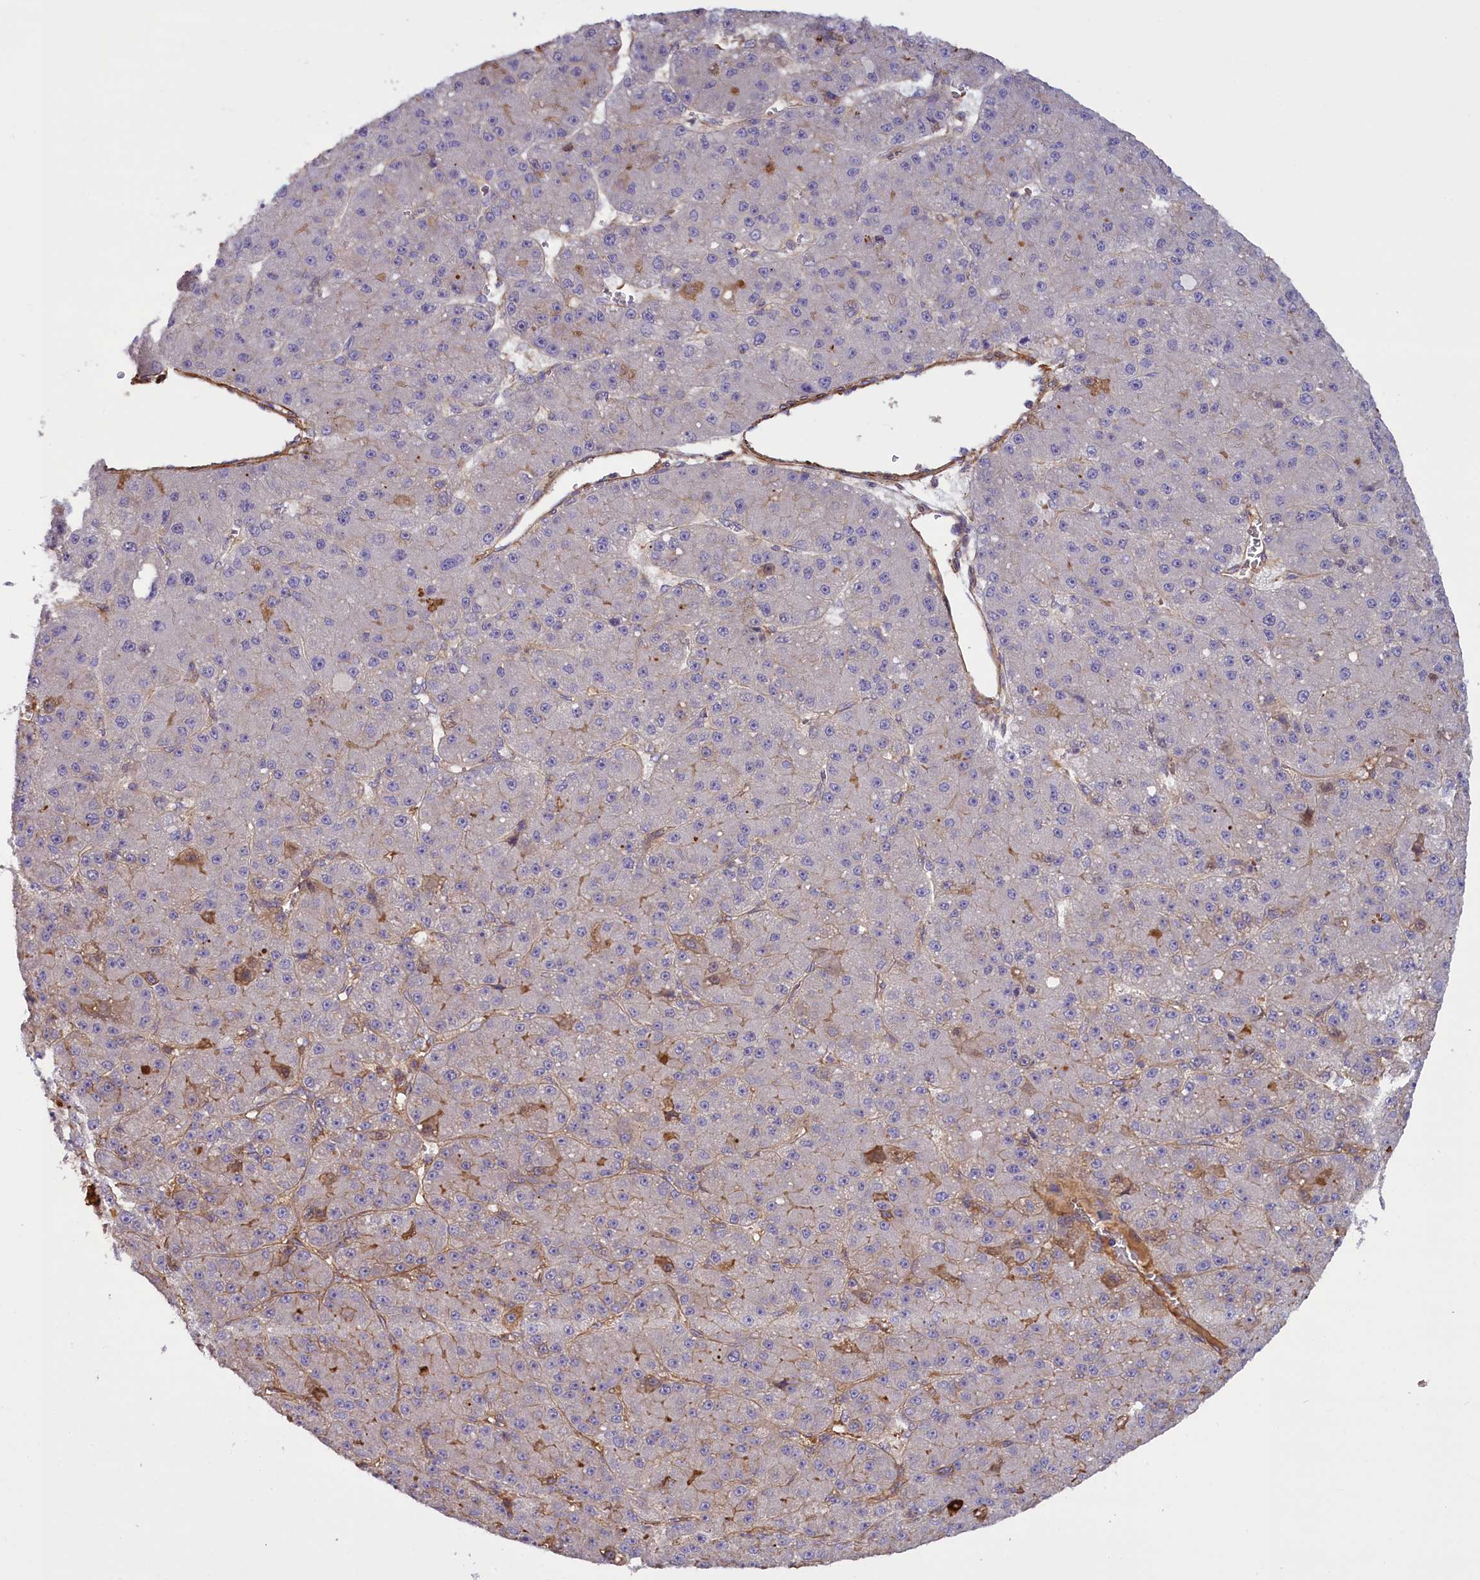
{"staining": {"intensity": "negative", "quantity": "none", "location": "none"}, "tissue": "liver cancer", "cell_type": "Tumor cells", "image_type": "cancer", "snomed": [{"axis": "morphology", "description": "Carcinoma, Hepatocellular, NOS"}, {"axis": "topography", "description": "Liver"}], "caption": "Liver hepatocellular carcinoma was stained to show a protein in brown. There is no significant positivity in tumor cells.", "gene": "FUZ", "patient": {"sex": "male", "age": 67}}